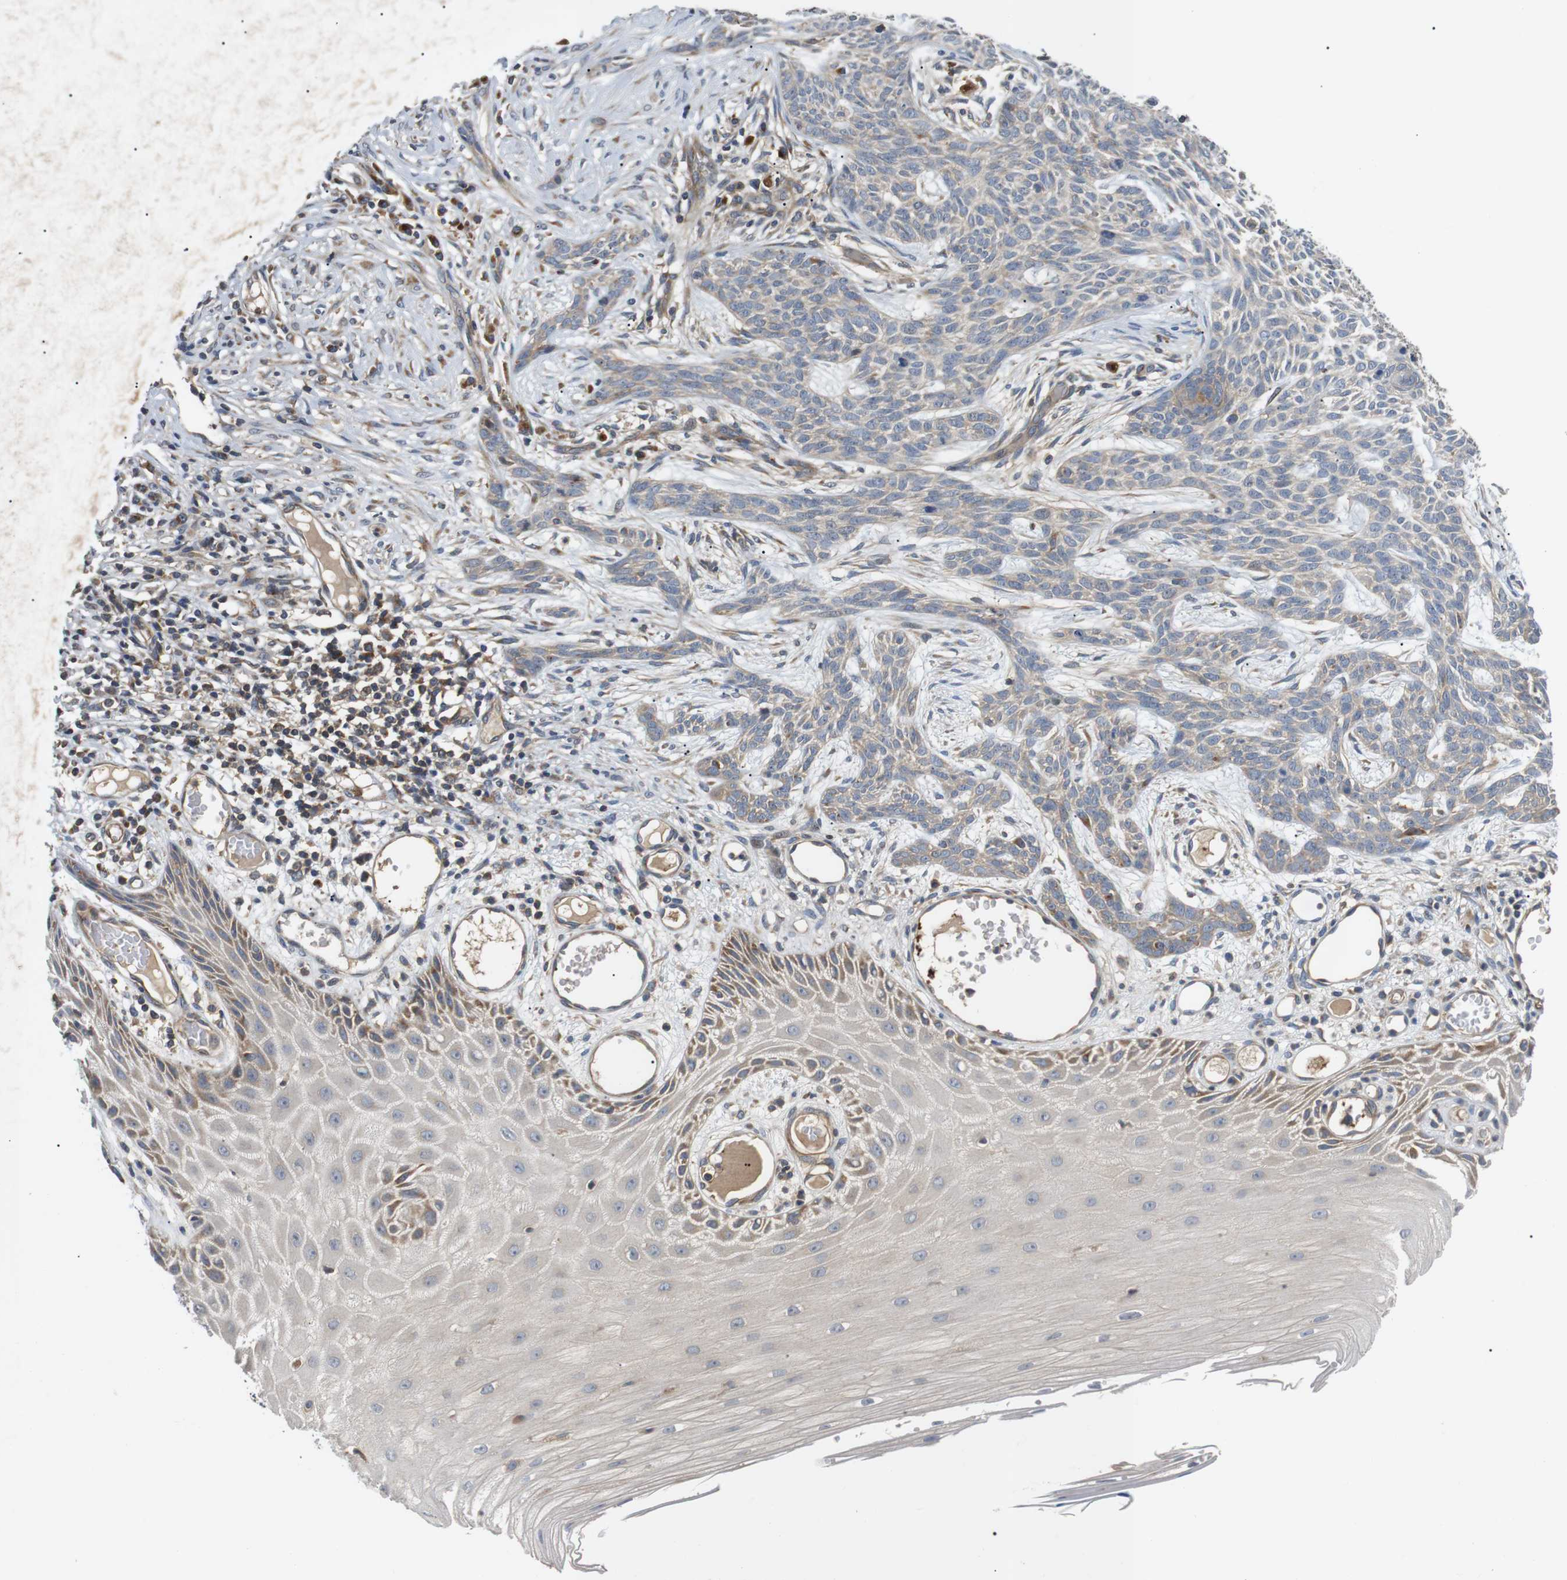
{"staining": {"intensity": "weak", "quantity": "<25%", "location": "cytoplasmic/membranous"}, "tissue": "skin cancer", "cell_type": "Tumor cells", "image_type": "cancer", "snomed": [{"axis": "morphology", "description": "Basal cell carcinoma"}, {"axis": "topography", "description": "Skin"}], "caption": "Skin cancer was stained to show a protein in brown. There is no significant expression in tumor cells. (Immunohistochemistry, brightfield microscopy, high magnification).", "gene": "DIPK1A", "patient": {"sex": "female", "age": 59}}